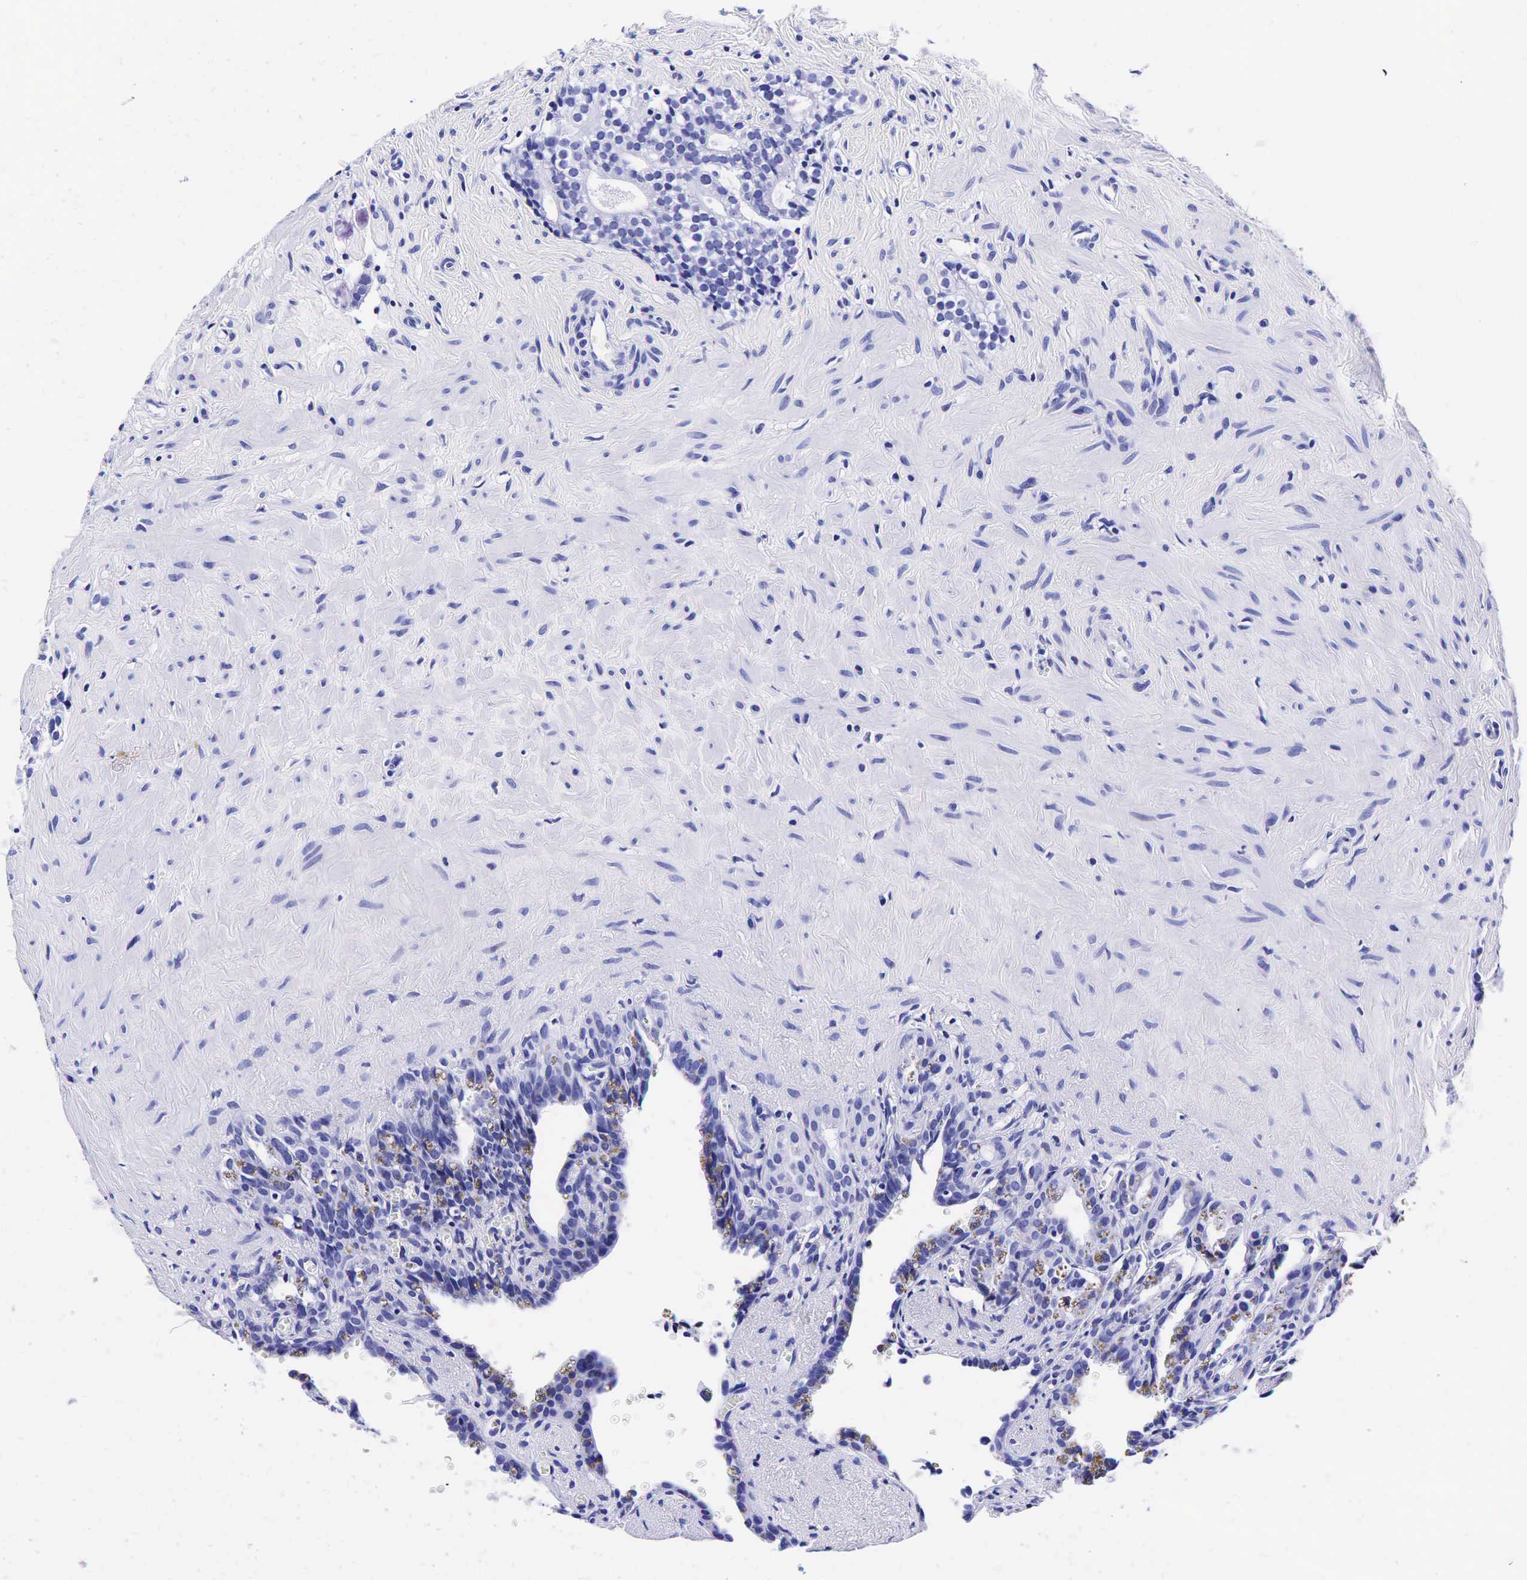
{"staining": {"intensity": "negative", "quantity": "none", "location": "none"}, "tissue": "seminal vesicle", "cell_type": "Glandular cells", "image_type": "normal", "snomed": [{"axis": "morphology", "description": "Normal tissue, NOS"}, {"axis": "topography", "description": "Seminal veicle"}], "caption": "This is an immunohistochemistry (IHC) image of unremarkable seminal vesicle. There is no staining in glandular cells.", "gene": "GAST", "patient": {"sex": "male", "age": 60}}